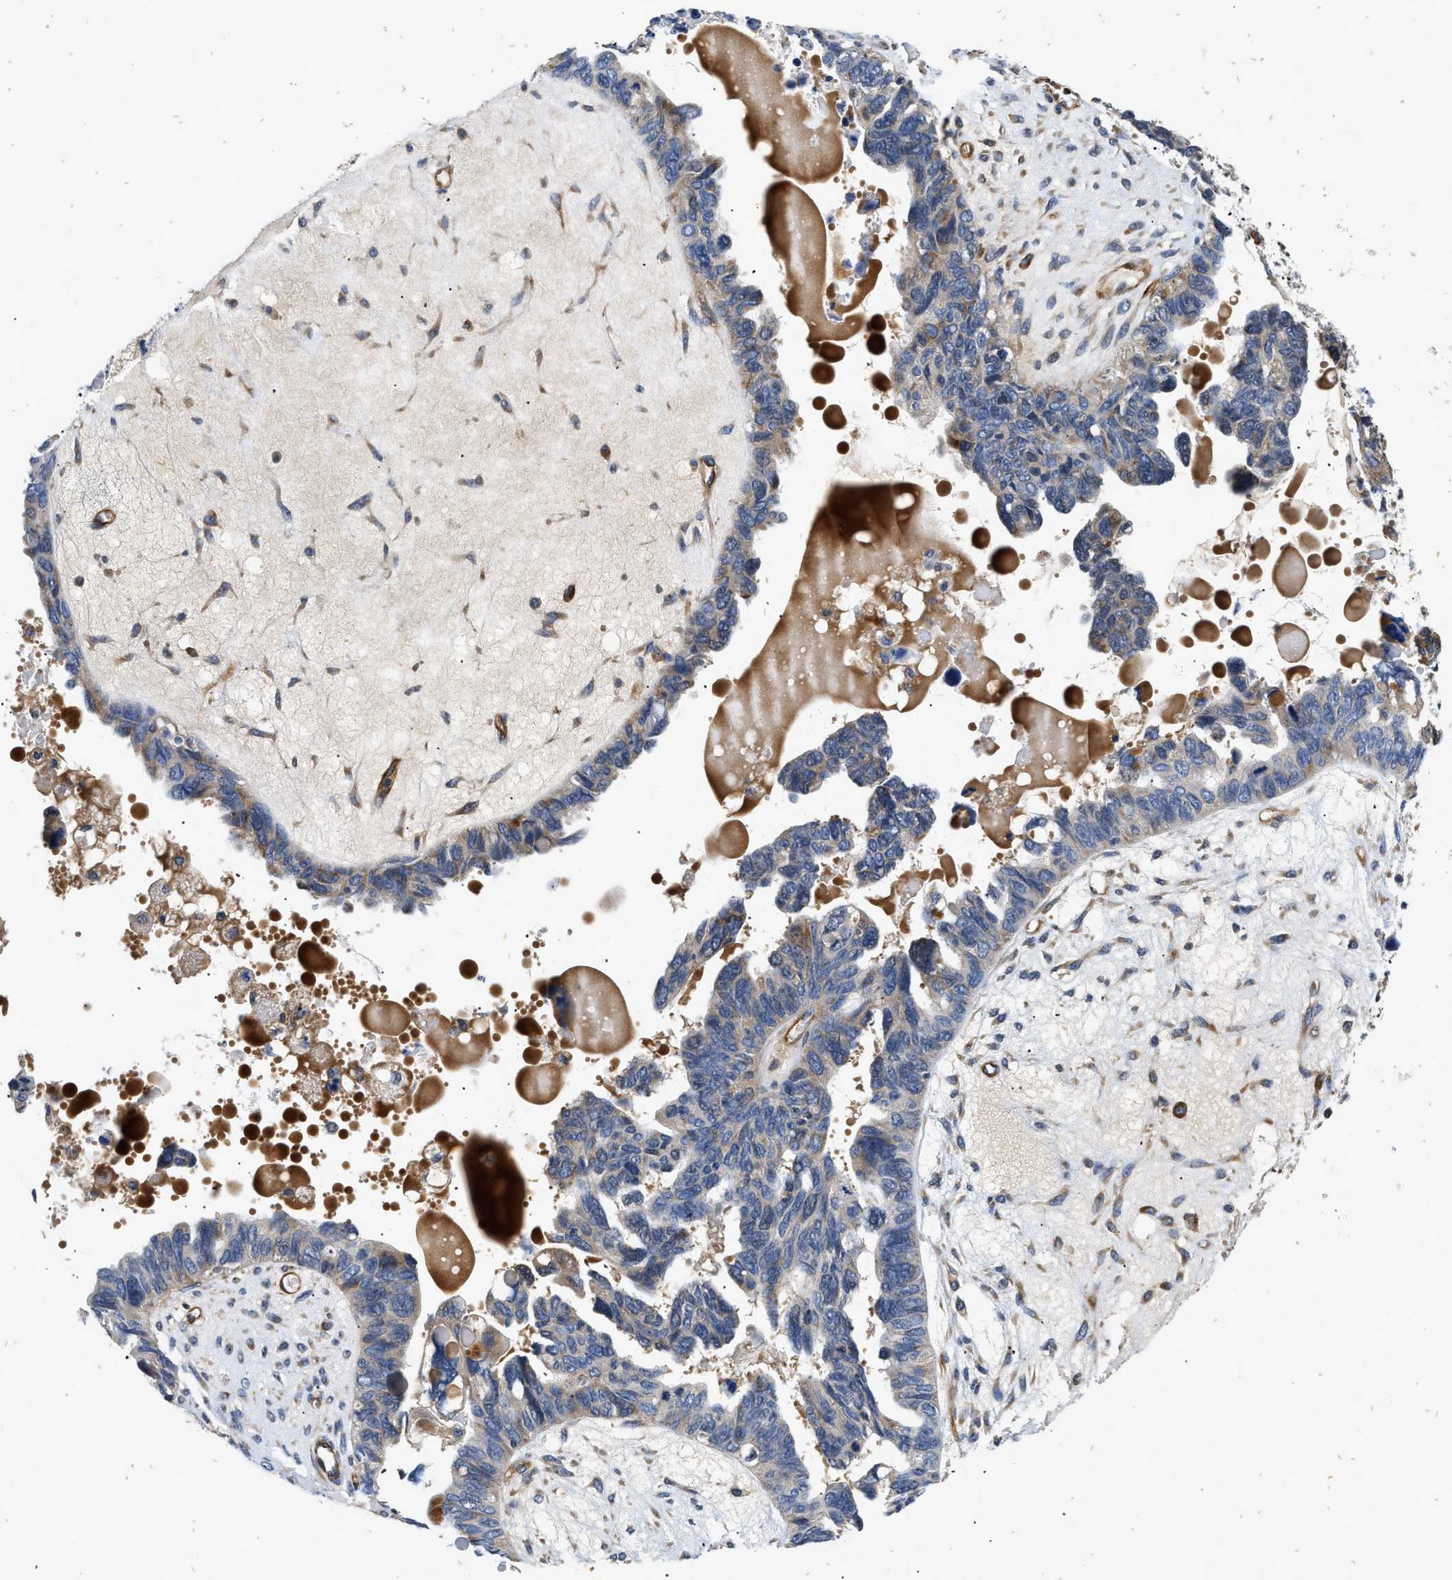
{"staining": {"intensity": "weak", "quantity": "25%-75%", "location": "cytoplasmic/membranous"}, "tissue": "ovarian cancer", "cell_type": "Tumor cells", "image_type": "cancer", "snomed": [{"axis": "morphology", "description": "Cystadenocarcinoma, serous, NOS"}, {"axis": "topography", "description": "Ovary"}], "caption": "IHC staining of ovarian serous cystadenocarcinoma, which exhibits low levels of weak cytoplasmic/membranous positivity in approximately 25%-75% of tumor cells indicating weak cytoplasmic/membranous protein positivity. The staining was performed using DAB (3,3'-diaminobenzidine) (brown) for protein detection and nuclei were counterstained in hematoxylin (blue).", "gene": "NME6", "patient": {"sex": "female", "age": 79}}